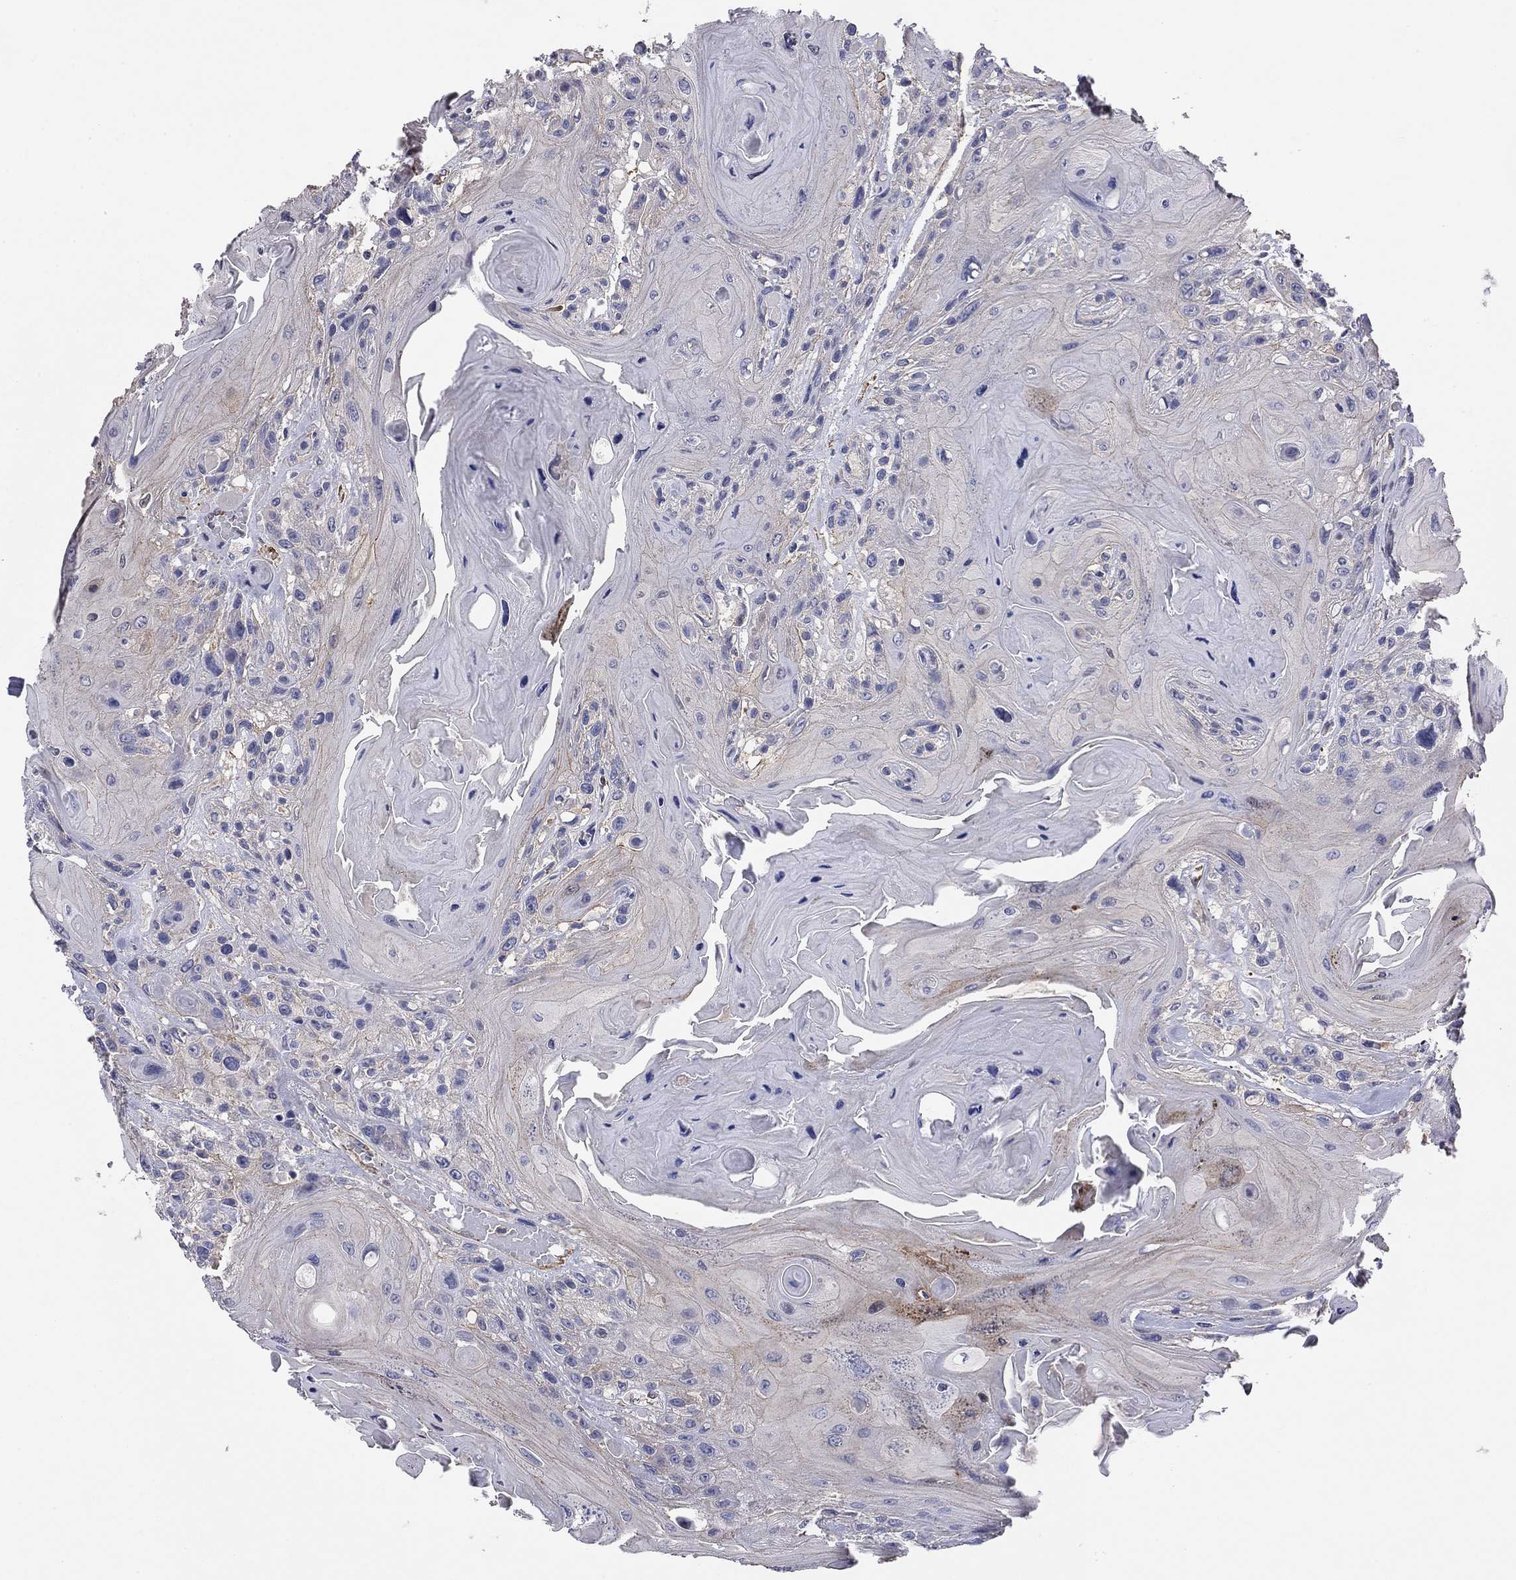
{"staining": {"intensity": "negative", "quantity": "none", "location": "none"}, "tissue": "head and neck cancer", "cell_type": "Tumor cells", "image_type": "cancer", "snomed": [{"axis": "morphology", "description": "Squamous cell carcinoma, NOS"}, {"axis": "topography", "description": "Head-Neck"}], "caption": "Squamous cell carcinoma (head and neck) stained for a protein using immunohistochemistry (IHC) shows no positivity tumor cells.", "gene": "TCHH", "patient": {"sex": "female", "age": 59}}